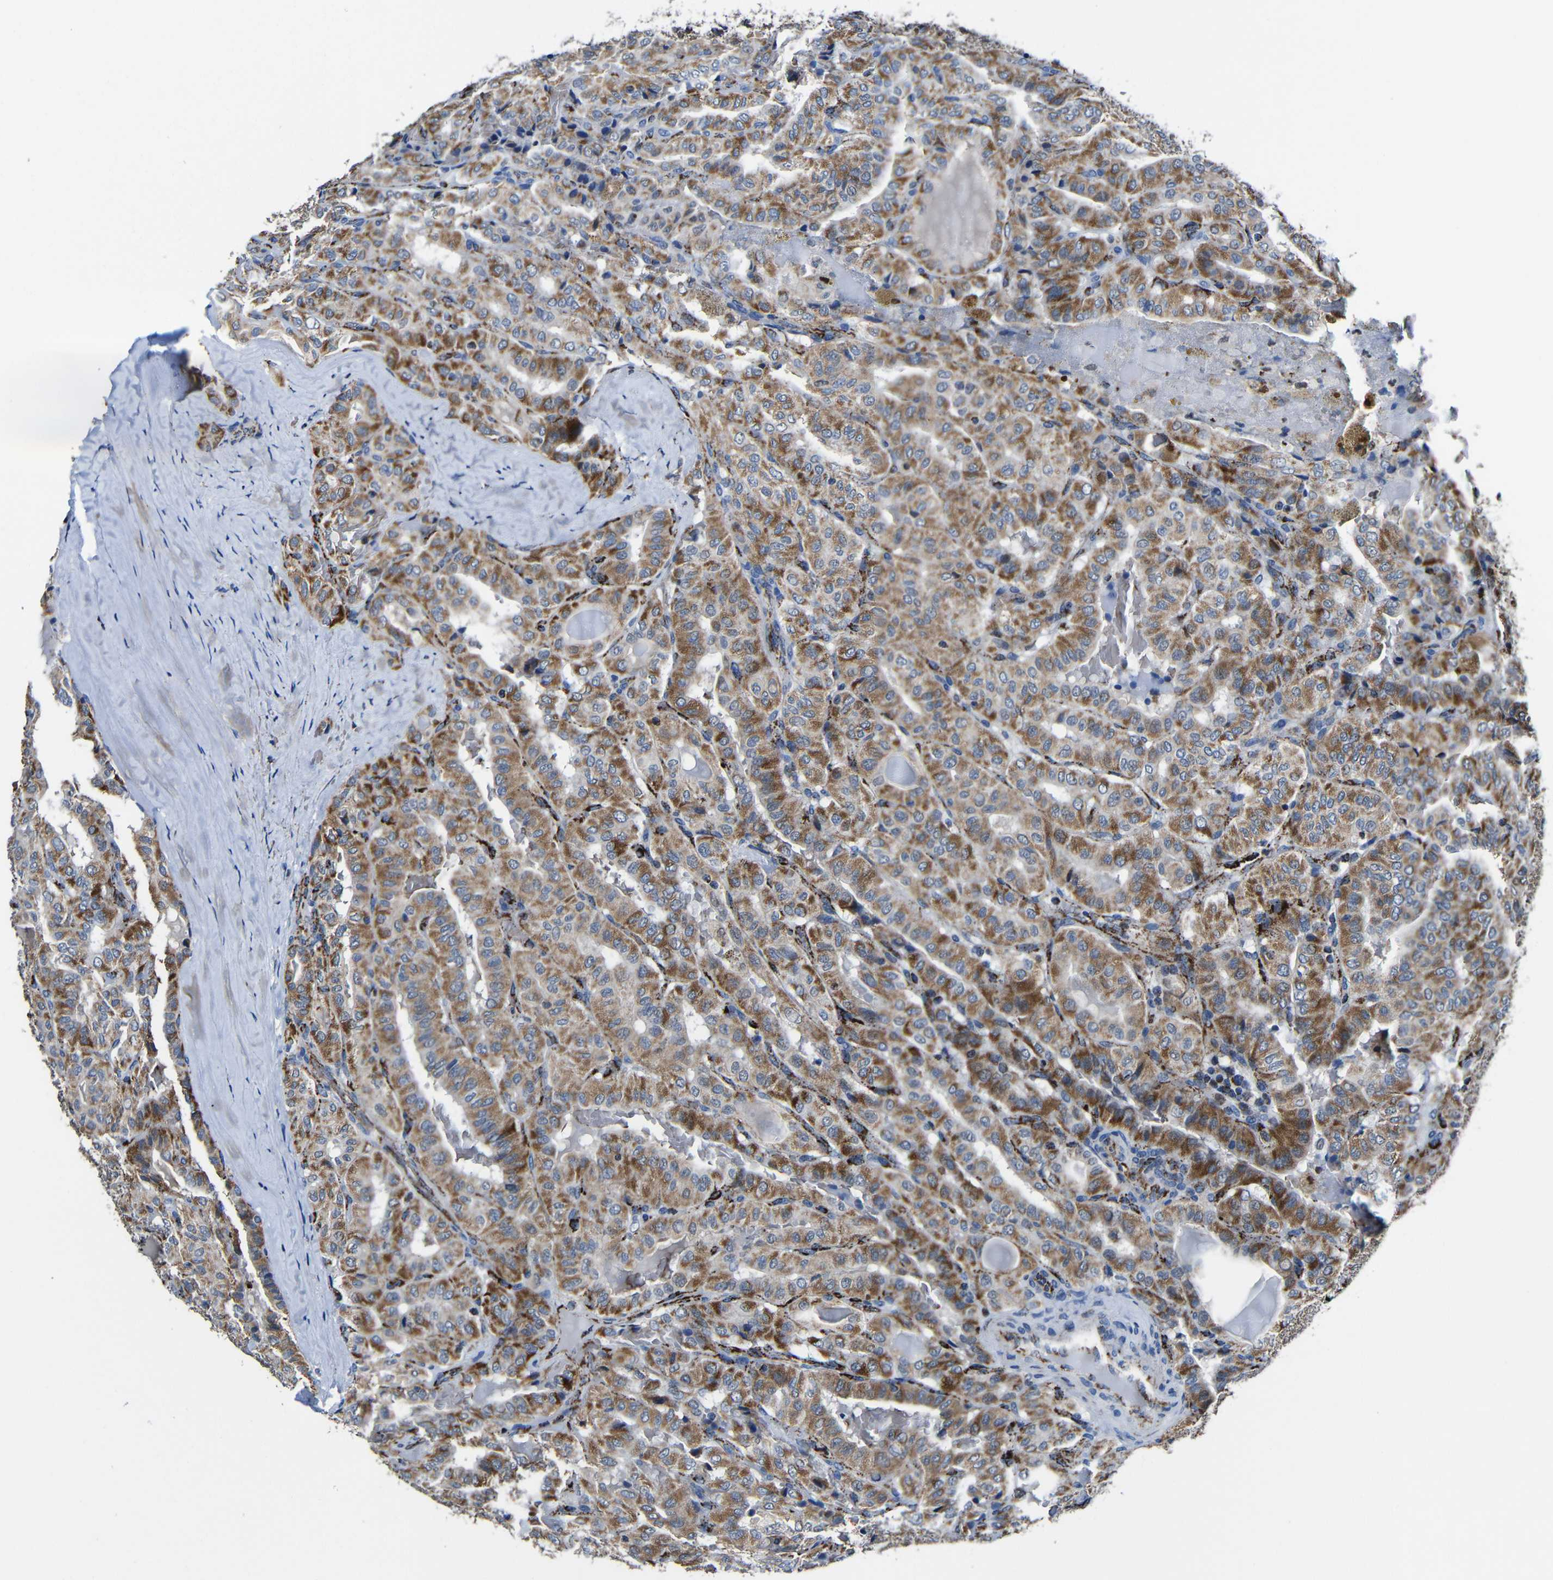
{"staining": {"intensity": "moderate", "quantity": ">75%", "location": "cytoplasmic/membranous"}, "tissue": "thyroid cancer", "cell_type": "Tumor cells", "image_type": "cancer", "snomed": [{"axis": "morphology", "description": "Papillary adenocarcinoma, NOS"}, {"axis": "topography", "description": "Thyroid gland"}], "caption": "Immunohistochemistry of human thyroid cancer demonstrates medium levels of moderate cytoplasmic/membranous staining in approximately >75% of tumor cells.", "gene": "CA5B", "patient": {"sex": "male", "age": 77}}